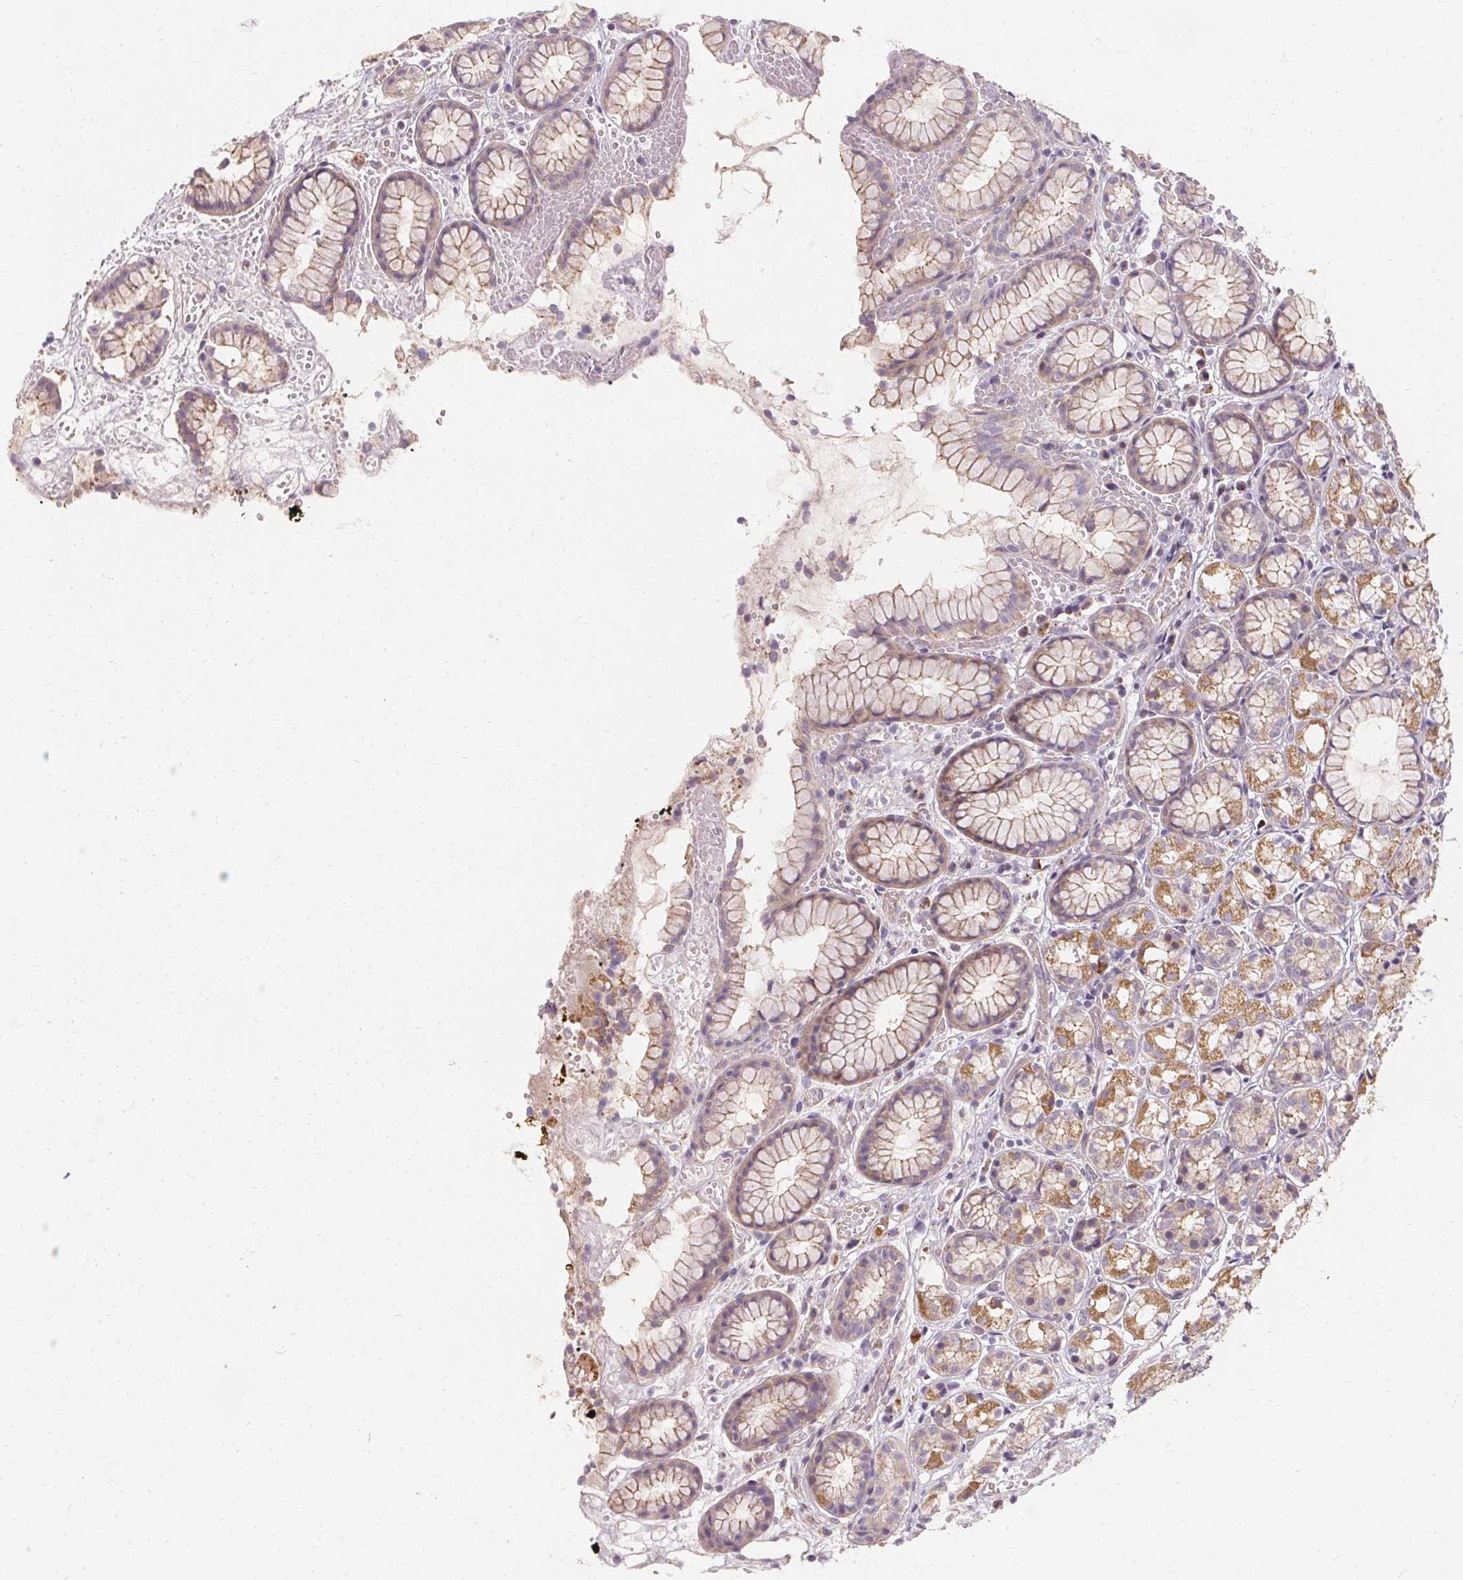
{"staining": {"intensity": "moderate", "quantity": "25%-75%", "location": "cytoplasmic/membranous"}, "tissue": "stomach", "cell_type": "Glandular cells", "image_type": "normal", "snomed": [{"axis": "morphology", "description": "Normal tissue, NOS"}, {"axis": "topography", "description": "Smooth muscle"}, {"axis": "topography", "description": "Stomach"}], "caption": "A medium amount of moderate cytoplasmic/membranous expression is identified in approximately 25%-75% of glandular cells in unremarkable stomach.", "gene": "APLP1", "patient": {"sex": "male", "age": 70}}